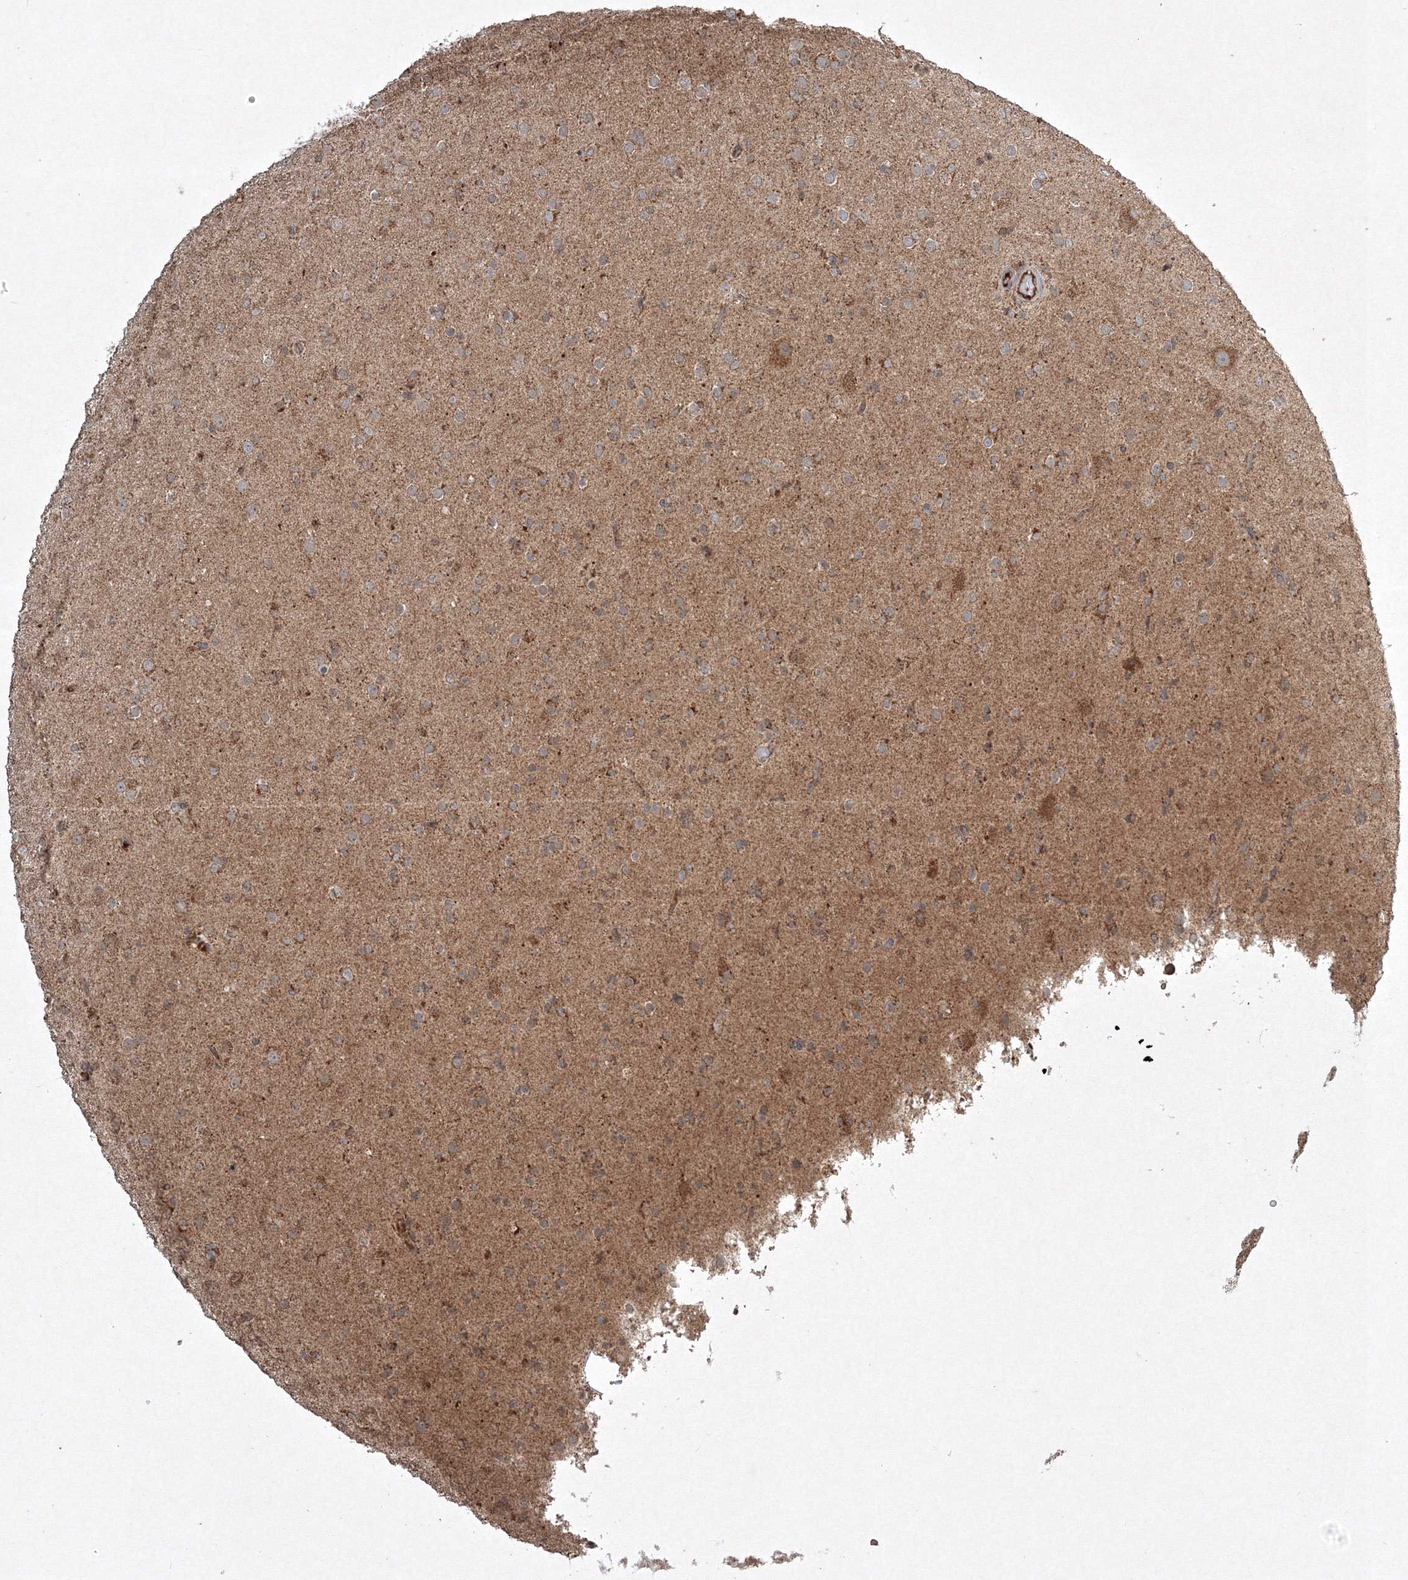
{"staining": {"intensity": "weak", "quantity": "<25%", "location": "cytoplasmic/membranous"}, "tissue": "glioma", "cell_type": "Tumor cells", "image_type": "cancer", "snomed": [{"axis": "morphology", "description": "Glioma, malignant, Low grade"}, {"axis": "topography", "description": "Brain"}], "caption": "An image of human low-grade glioma (malignant) is negative for staining in tumor cells.", "gene": "PLTP", "patient": {"sex": "male", "age": 65}}